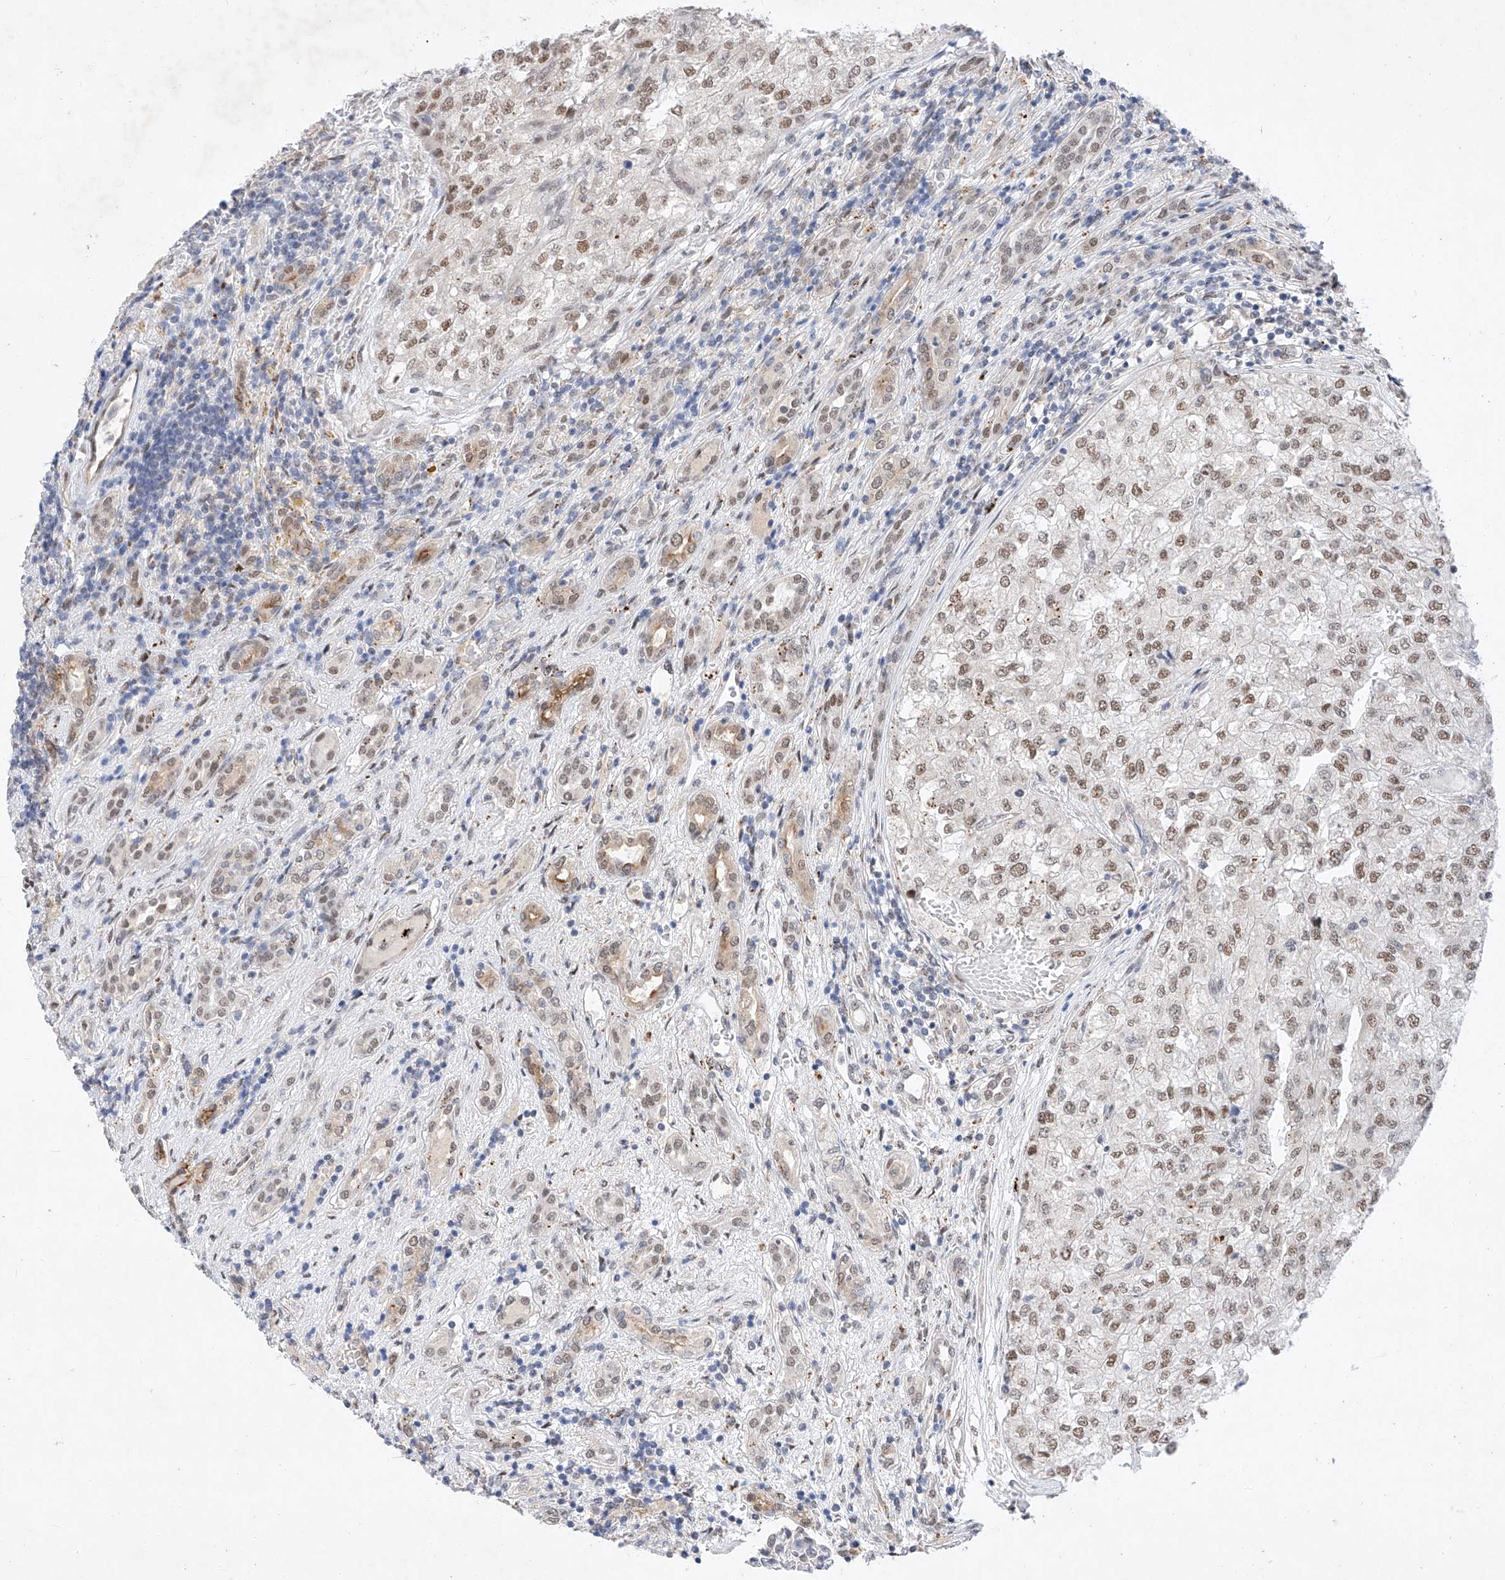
{"staining": {"intensity": "moderate", "quantity": ">75%", "location": "nuclear"}, "tissue": "renal cancer", "cell_type": "Tumor cells", "image_type": "cancer", "snomed": [{"axis": "morphology", "description": "Adenocarcinoma, NOS"}, {"axis": "topography", "description": "Kidney"}], "caption": "Renal cancer (adenocarcinoma) was stained to show a protein in brown. There is medium levels of moderate nuclear expression in approximately >75% of tumor cells.", "gene": "KCNJ1", "patient": {"sex": "female", "age": 54}}